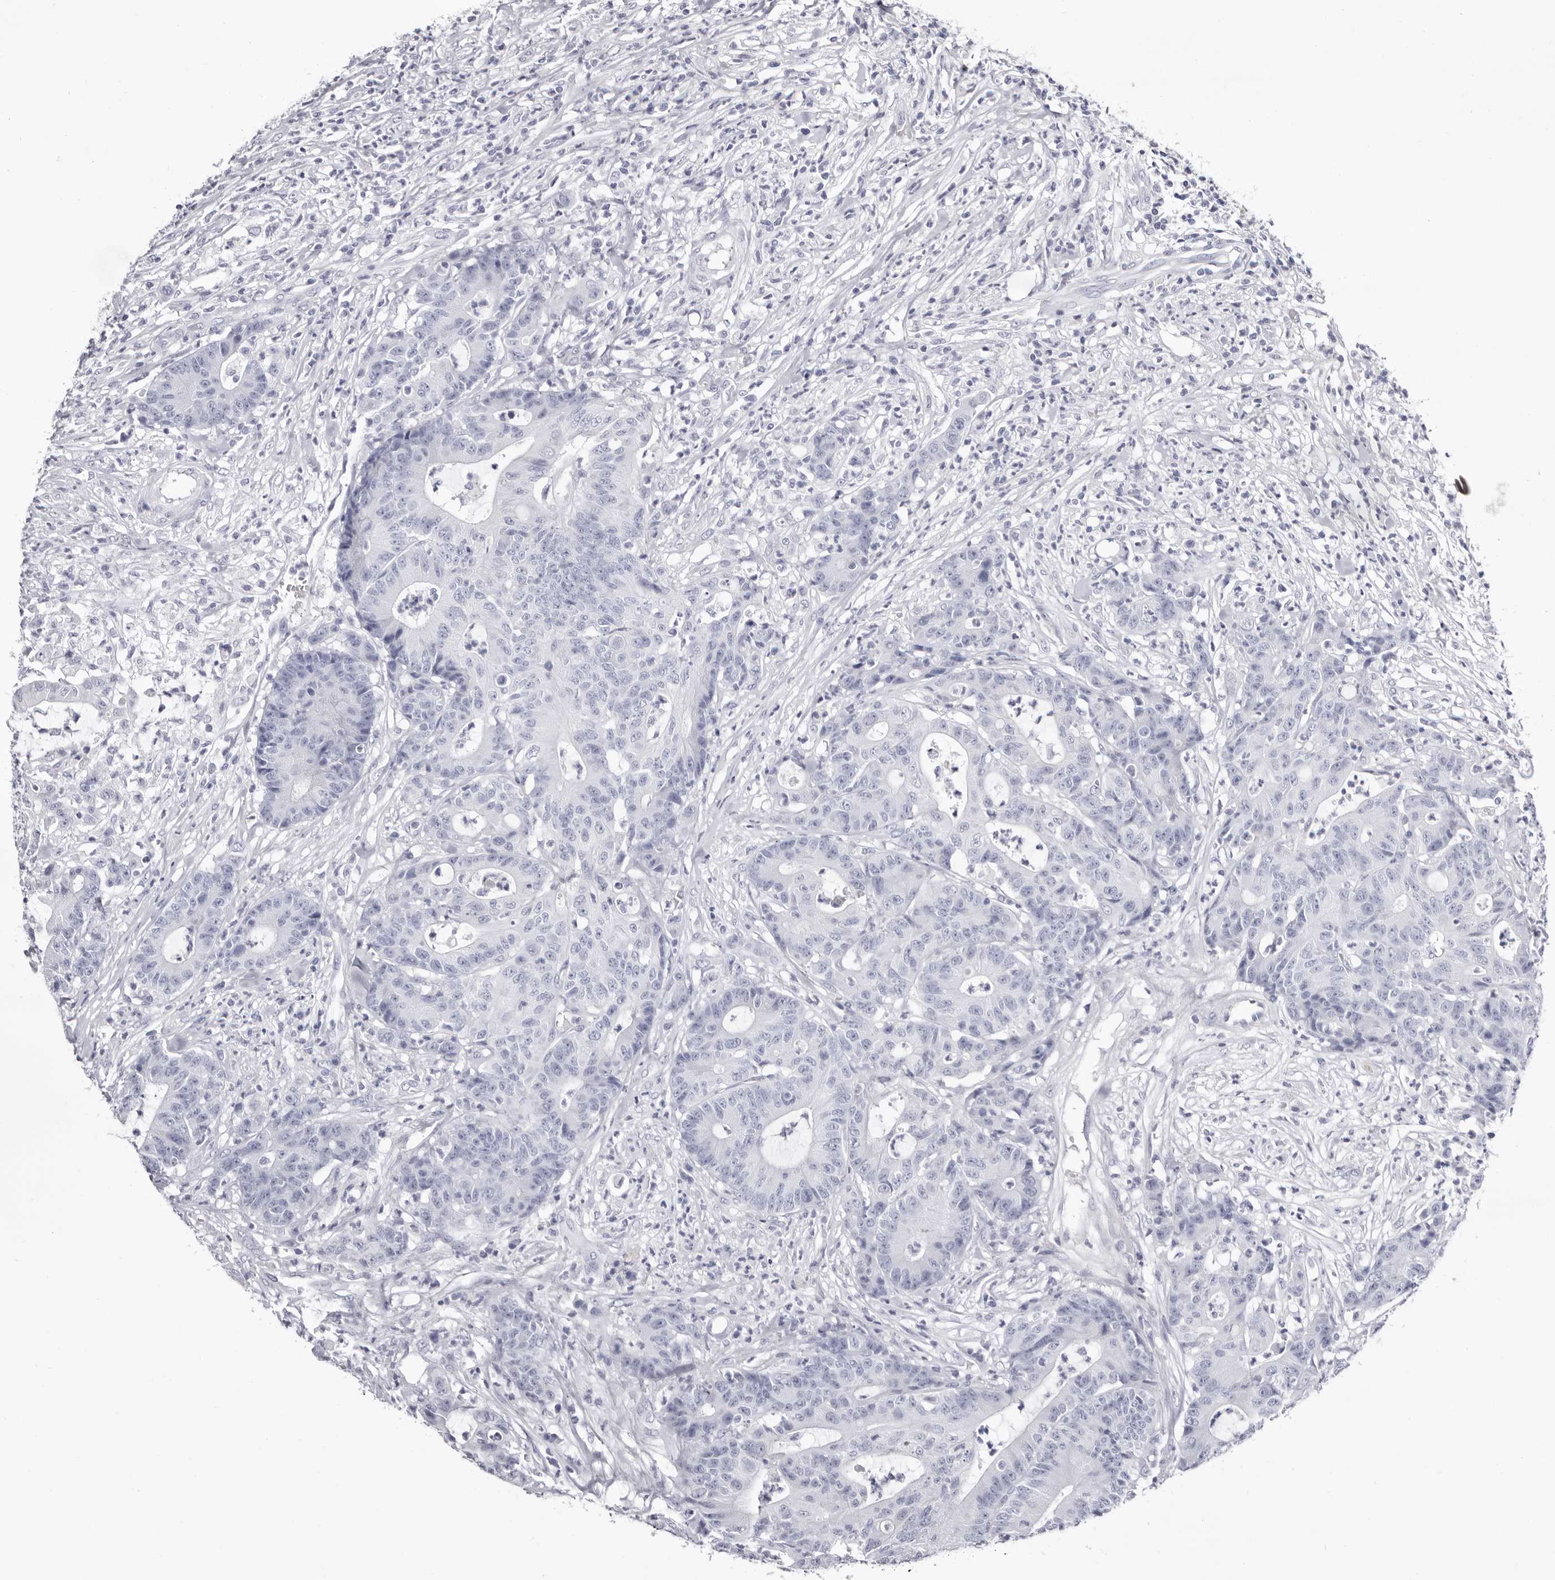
{"staining": {"intensity": "negative", "quantity": "none", "location": "none"}, "tissue": "colorectal cancer", "cell_type": "Tumor cells", "image_type": "cancer", "snomed": [{"axis": "morphology", "description": "Adenocarcinoma, NOS"}, {"axis": "topography", "description": "Colon"}], "caption": "This is a photomicrograph of immunohistochemistry staining of colorectal adenocarcinoma, which shows no expression in tumor cells.", "gene": "LPO", "patient": {"sex": "female", "age": 84}}